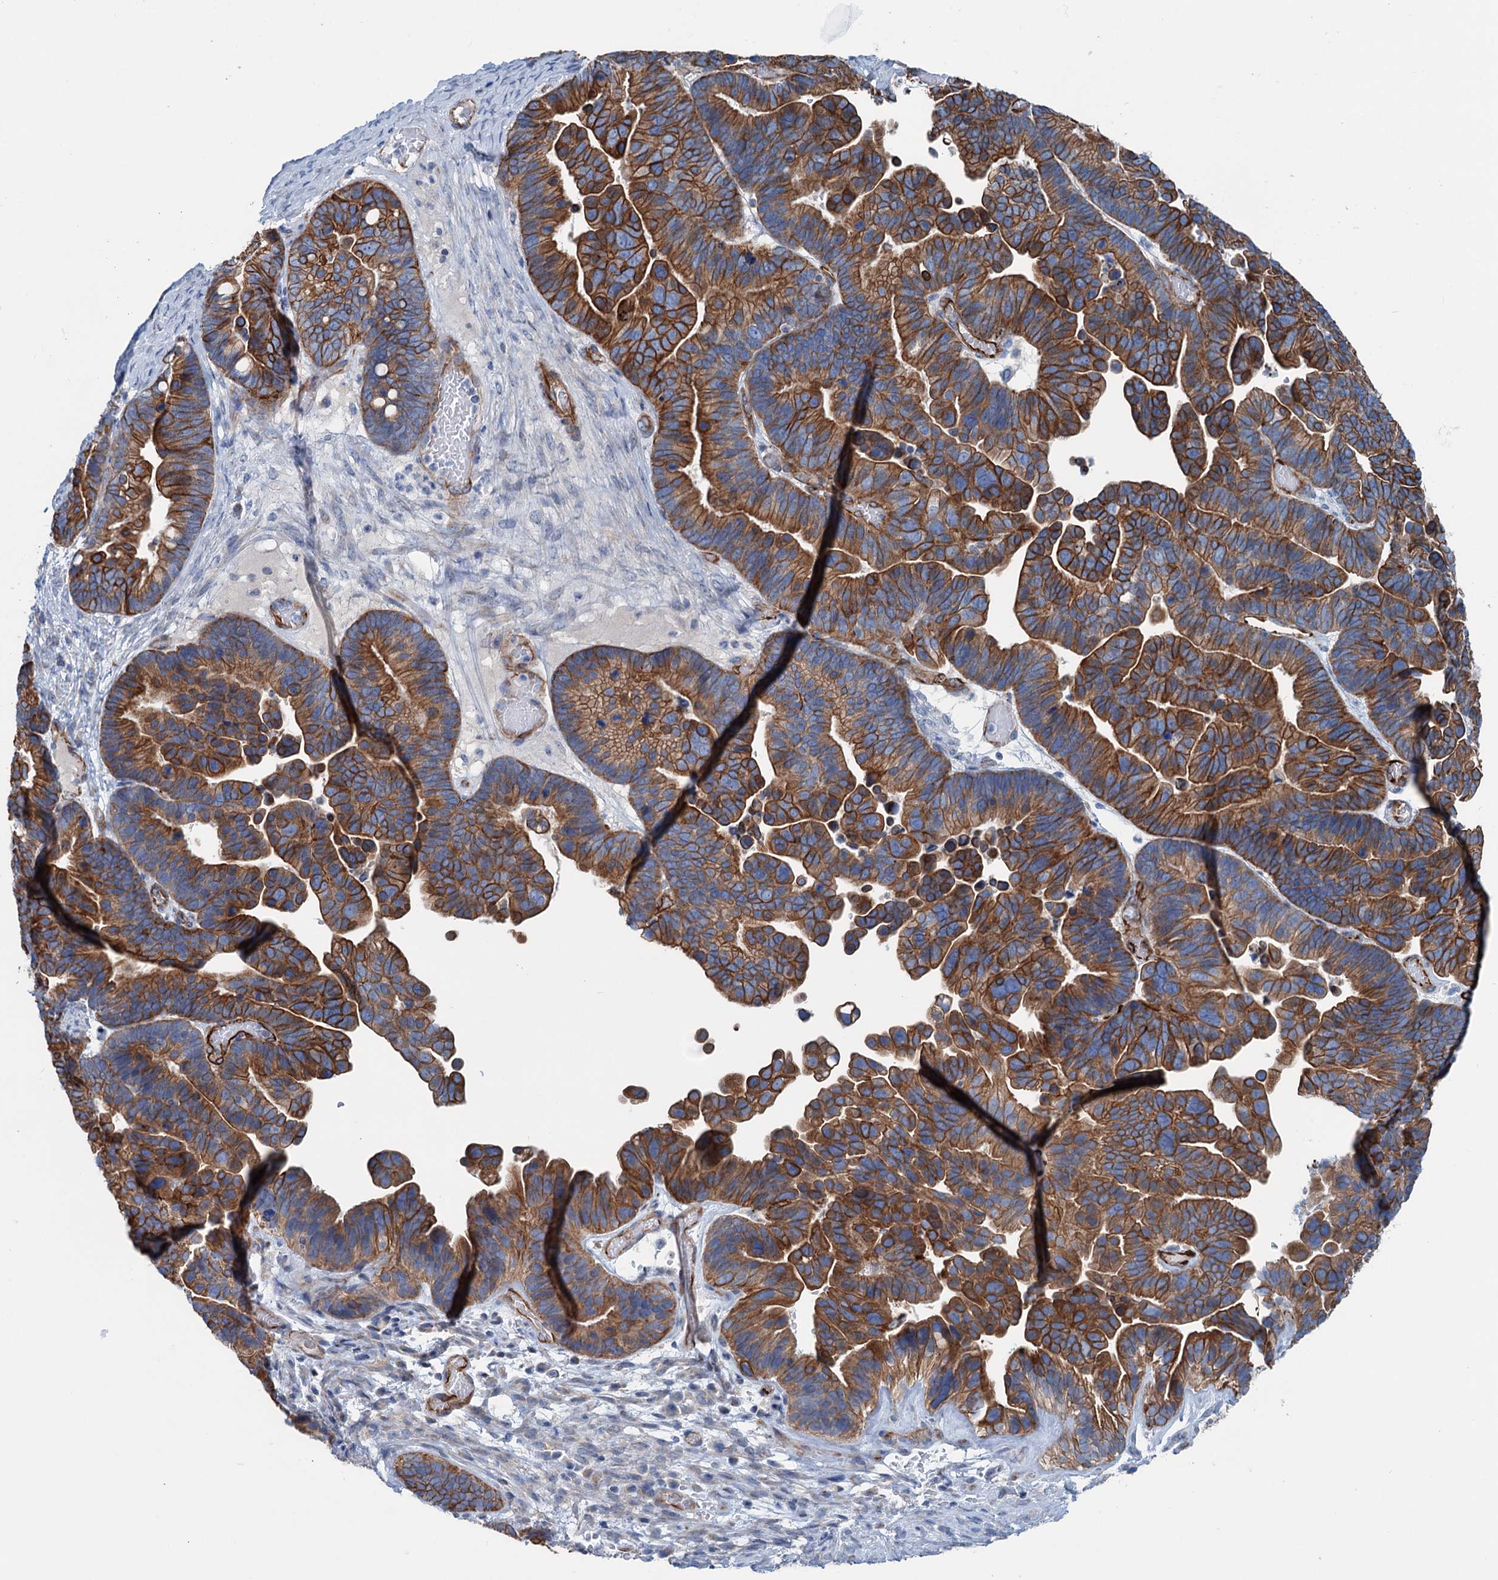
{"staining": {"intensity": "moderate", "quantity": ">75%", "location": "cytoplasmic/membranous"}, "tissue": "ovarian cancer", "cell_type": "Tumor cells", "image_type": "cancer", "snomed": [{"axis": "morphology", "description": "Cystadenocarcinoma, serous, NOS"}, {"axis": "topography", "description": "Ovary"}], "caption": "This histopathology image displays ovarian serous cystadenocarcinoma stained with immunohistochemistry to label a protein in brown. The cytoplasmic/membranous of tumor cells show moderate positivity for the protein. Nuclei are counter-stained blue.", "gene": "CALCOCO1", "patient": {"sex": "female", "age": 56}}